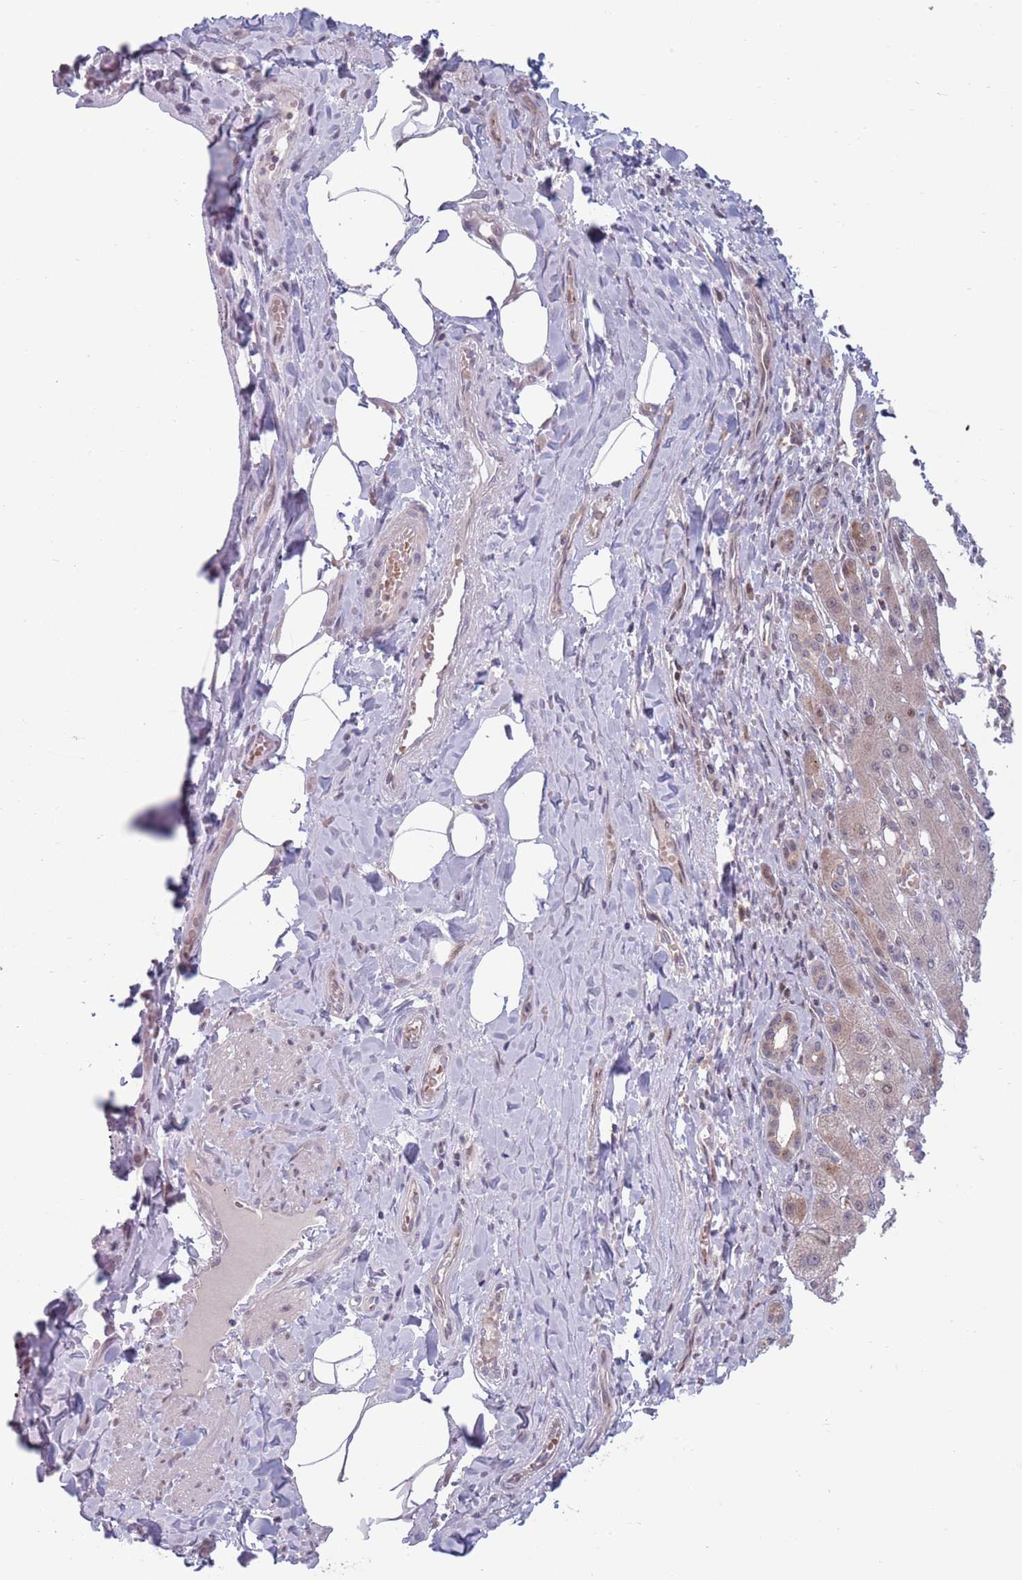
{"staining": {"intensity": "weak", "quantity": "25%-75%", "location": "cytoplasmic/membranous"}, "tissue": "liver cancer", "cell_type": "Tumor cells", "image_type": "cancer", "snomed": [{"axis": "morphology", "description": "Cholangiocarcinoma"}, {"axis": "topography", "description": "Liver"}], "caption": "This histopathology image demonstrates cholangiocarcinoma (liver) stained with immunohistochemistry to label a protein in brown. The cytoplasmic/membranous of tumor cells show weak positivity for the protein. Nuclei are counter-stained blue.", "gene": "CLNS1A", "patient": {"sex": "male", "age": 59}}